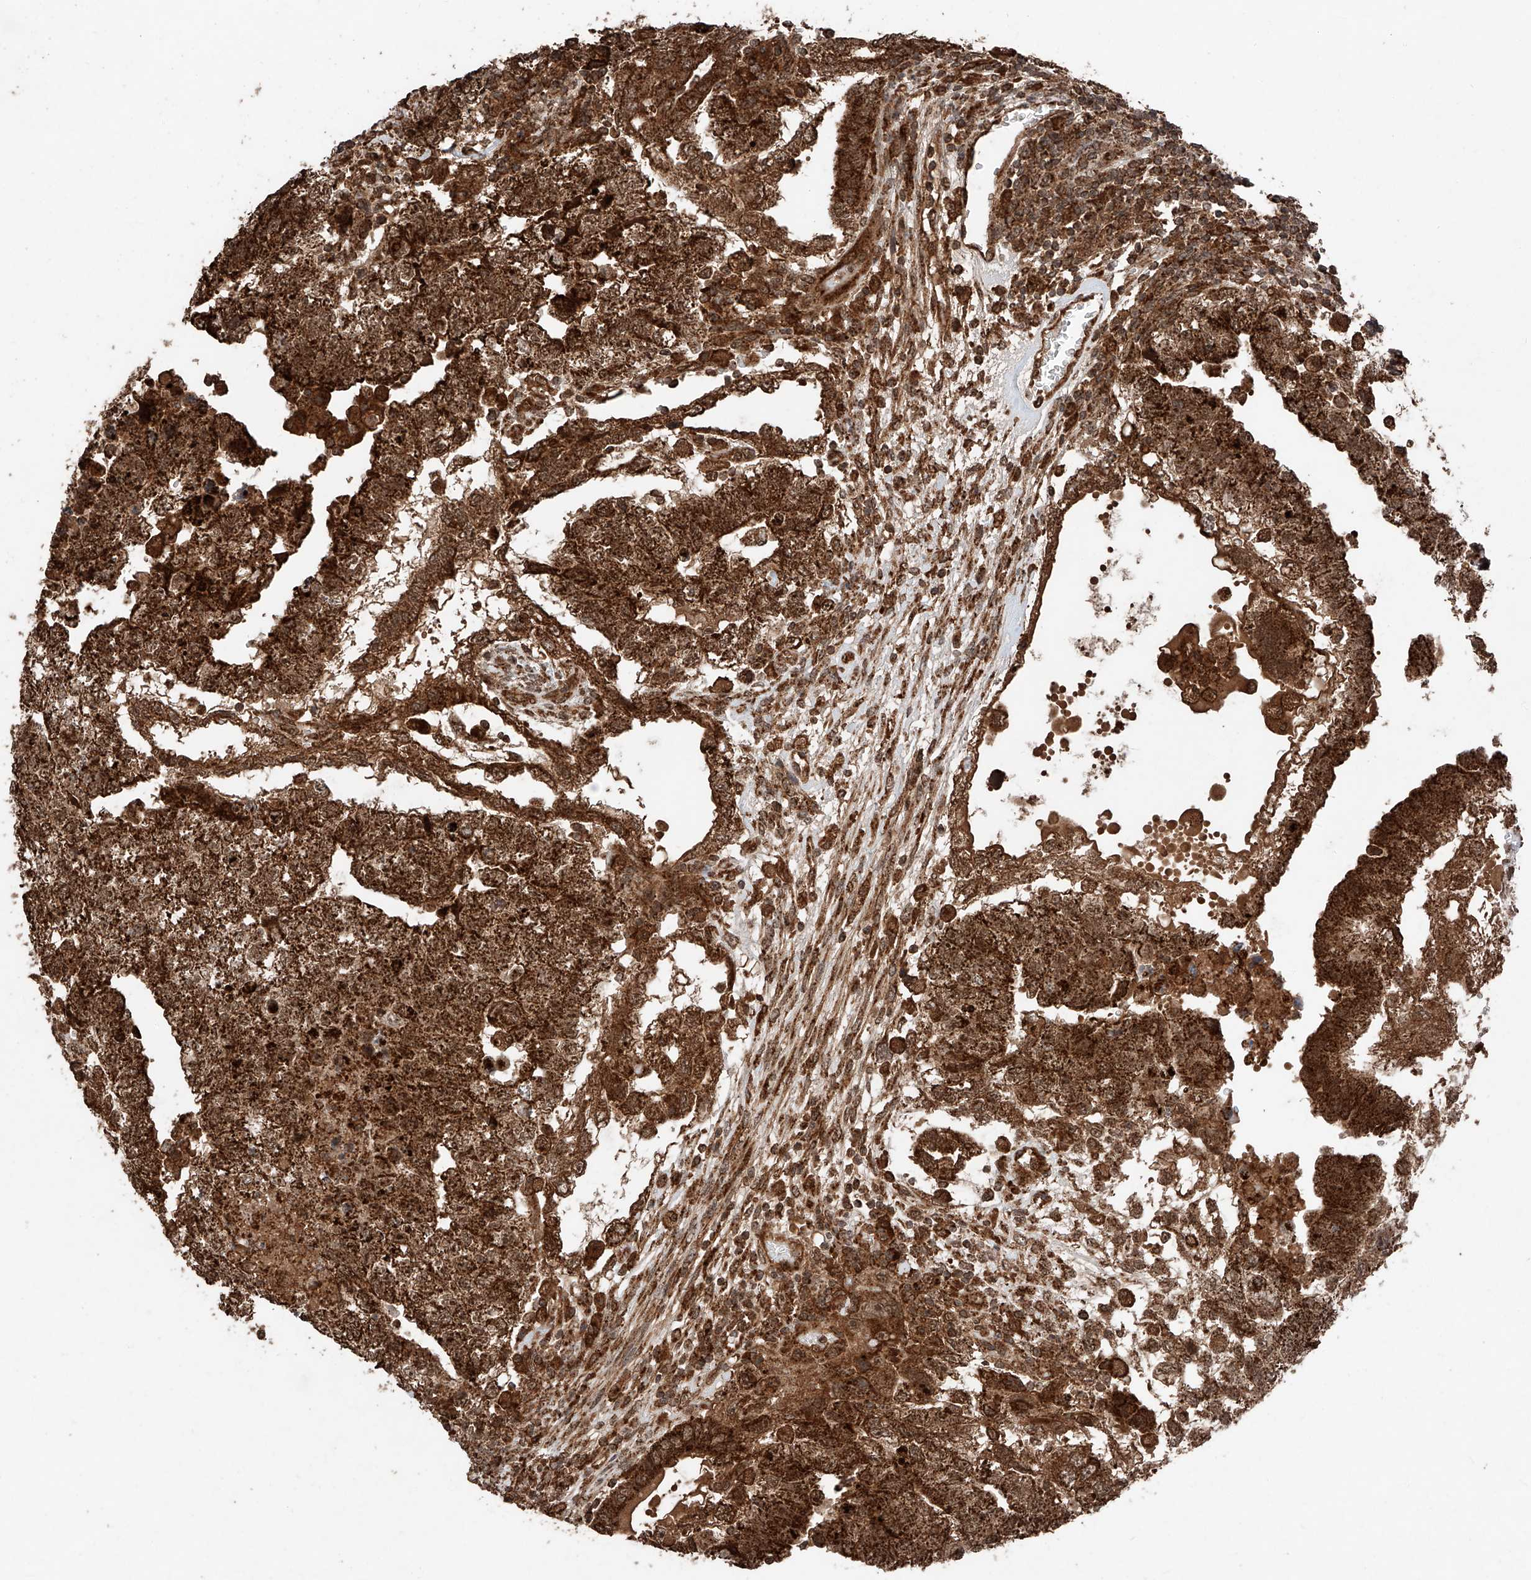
{"staining": {"intensity": "strong", "quantity": ">75%", "location": "cytoplasmic/membranous,nuclear"}, "tissue": "testis cancer", "cell_type": "Tumor cells", "image_type": "cancer", "snomed": [{"axis": "morphology", "description": "Carcinoma, Embryonal, NOS"}, {"axis": "topography", "description": "Testis"}], "caption": "Protein staining of testis embryonal carcinoma tissue demonstrates strong cytoplasmic/membranous and nuclear expression in approximately >75% of tumor cells.", "gene": "ZSCAN29", "patient": {"sex": "male", "age": 36}}